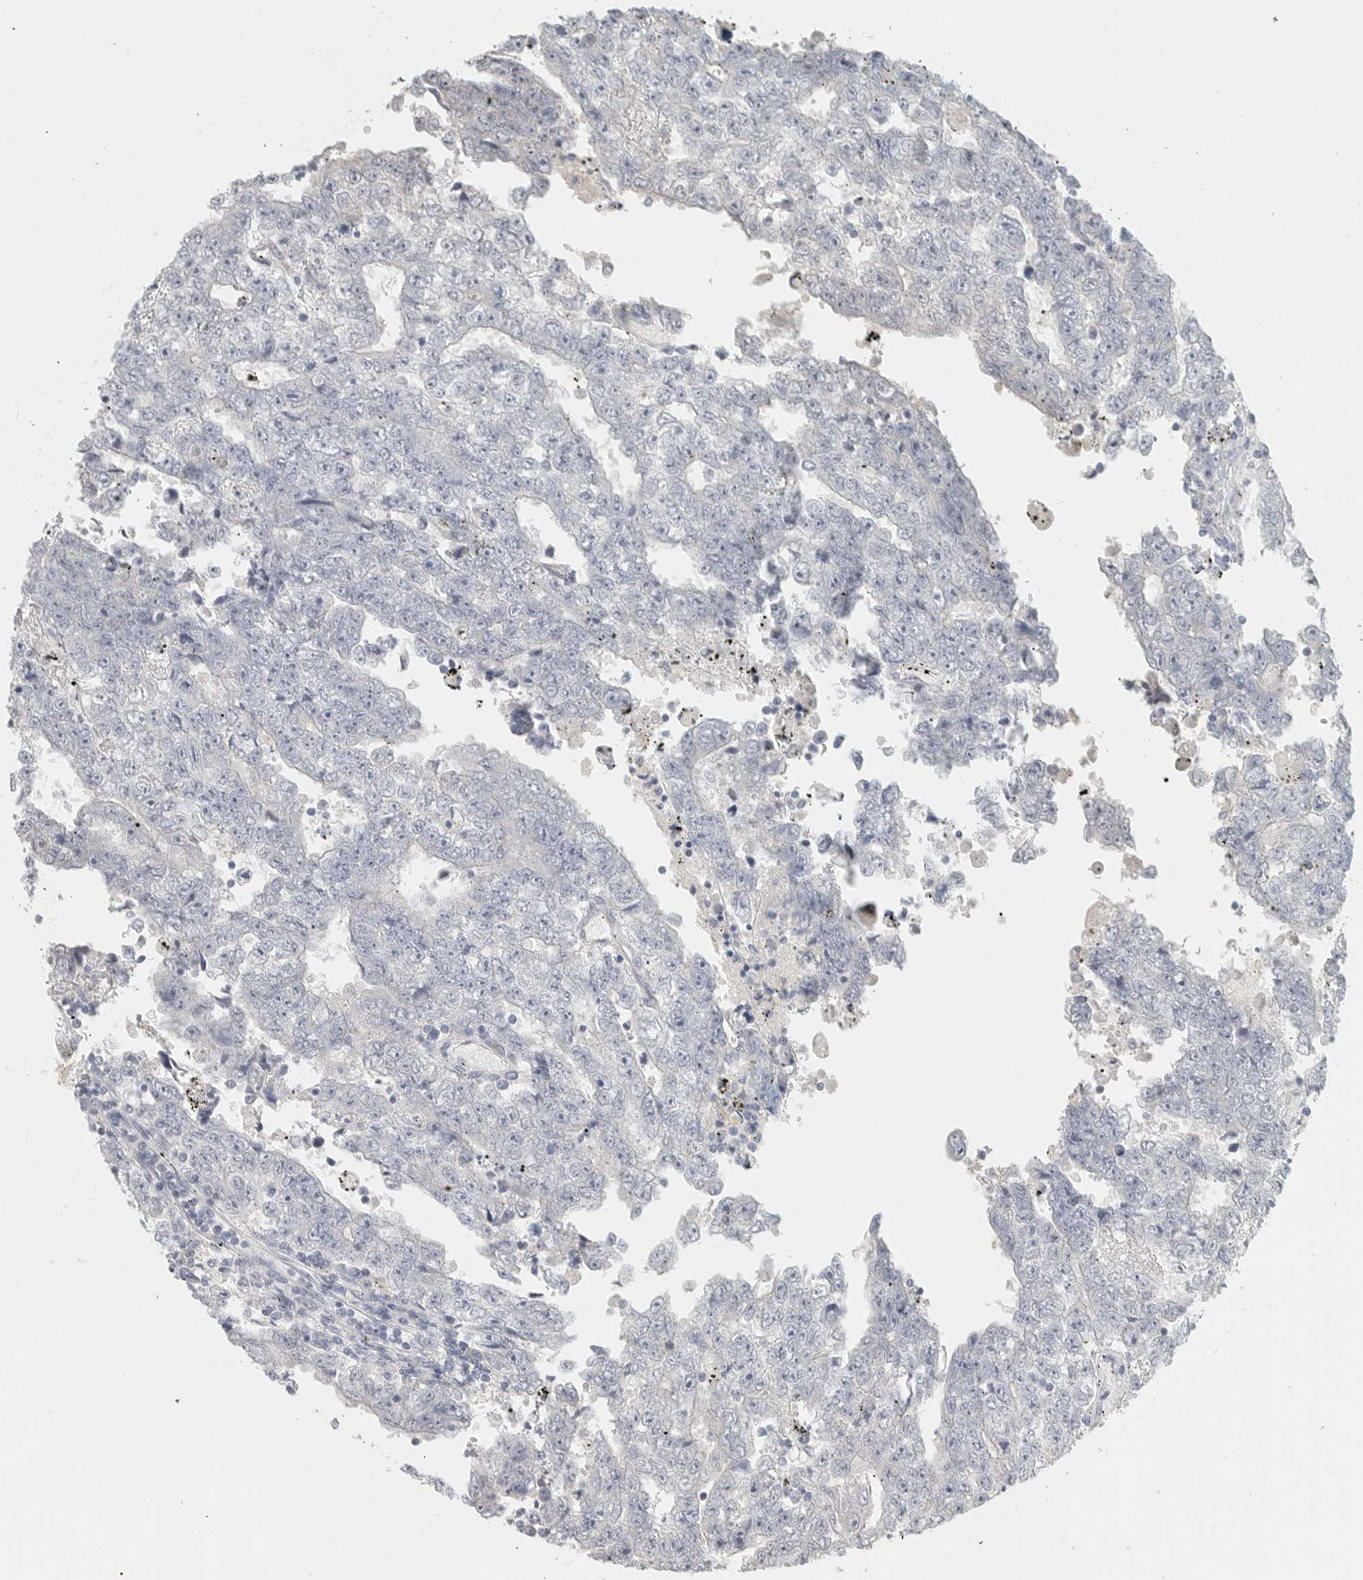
{"staining": {"intensity": "negative", "quantity": "none", "location": "none"}, "tissue": "testis cancer", "cell_type": "Tumor cells", "image_type": "cancer", "snomed": [{"axis": "morphology", "description": "Carcinoma, Embryonal, NOS"}, {"axis": "topography", "description": "Testis"}], "caption": "This is an immunohistochemistry (IHC) image of human testis embryonal carcinoma. There is no positivity in tumor cells.", "gene": "PAM", "patient": {"sex": "male", "age": 25}}